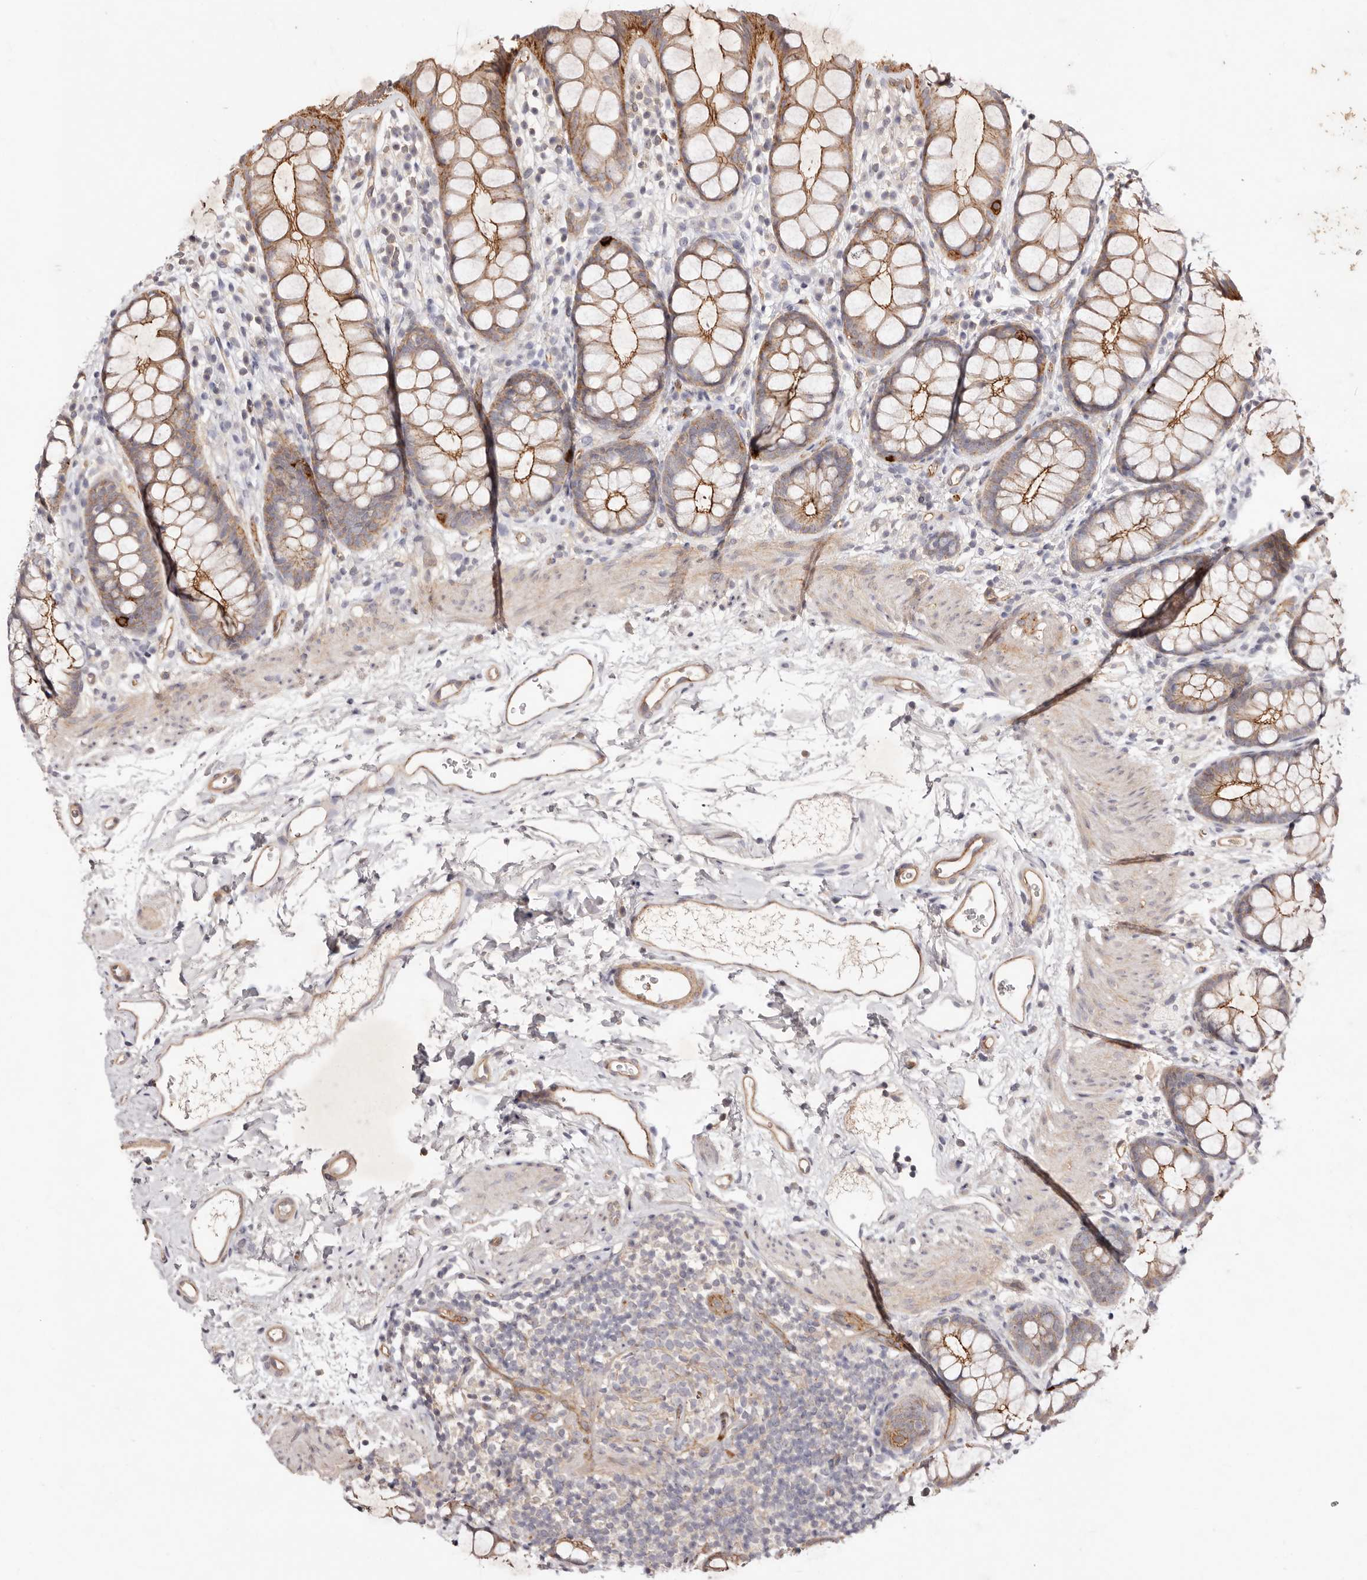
{"staining": {"intensity": "moderate", "quantity": ">75%", "location": "cytoplasmic/membranous"}, "tissue": "rectum", "cell_type": "Glandular cells", "image_type": "normal", "snomed": [{"axis": "morphology", "description": "Normal tissue, NOS"}, {"axis": "topography", "description": "Rectum"}], "caption": "Immunohistochemical staining of normal rectum exhibits moderate cytoplasmic/membranous protein expression in about >75% of glandular cells.", "gene": "SLC35B2", "patient": {"sex": "female", "age": 65}}